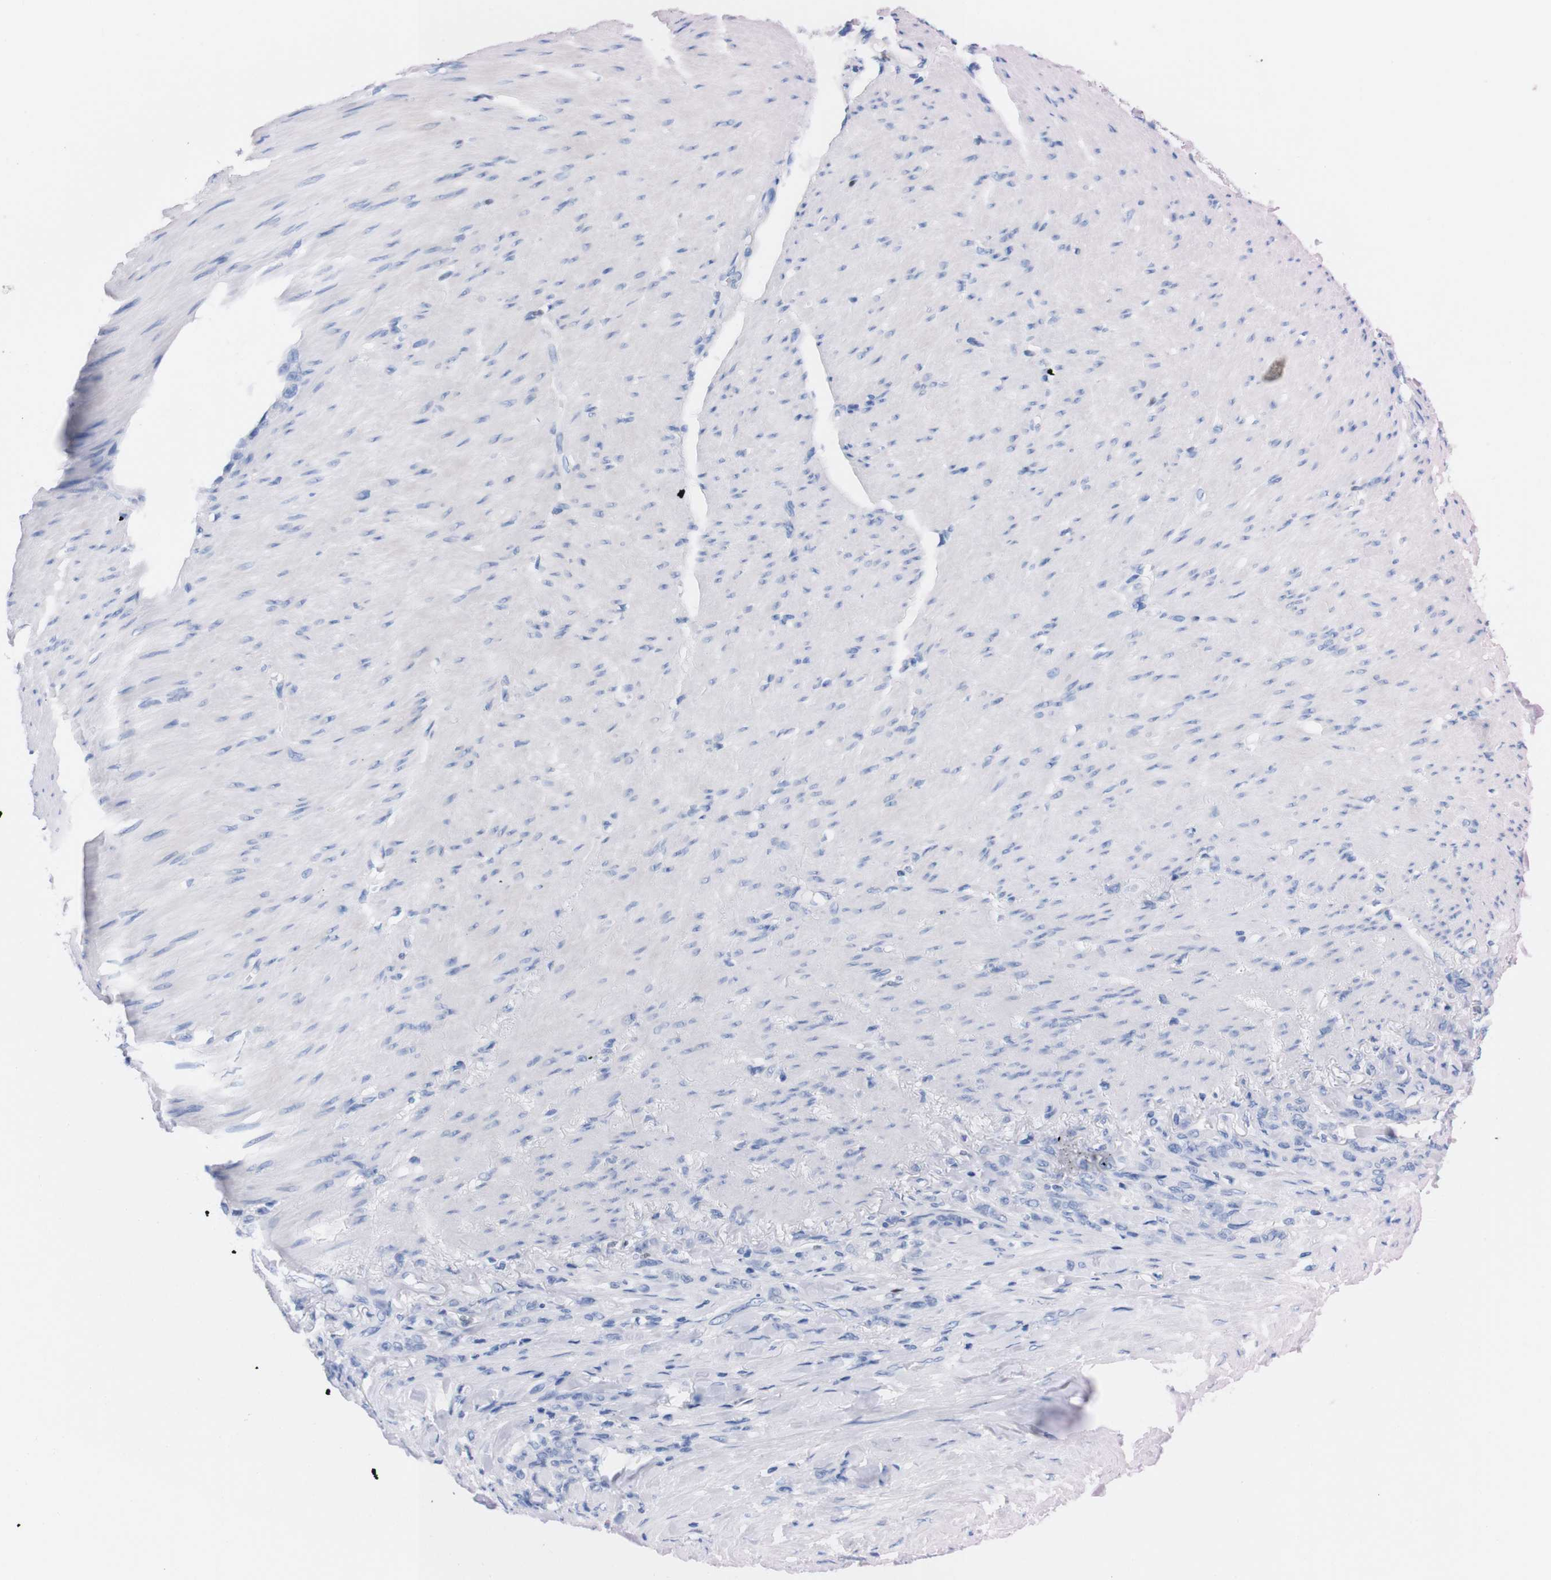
{"staining": {"intensity": "negative", "quantity": "none", "location": "none"}, "tissue": "stomach cancer", "cell_type": "Tumor cells", "image_type": "cancer", "snomed": [{"axis": "morphology", "description": "Adenocarcinoma, NOS"}, {"axis": "topography", "description": "Stomach"}], "caption": "High magnification brightfield microscopy of stomach adenocarcinoma stained with DAB (3,3'-diaminobenzidine) (brown) and counterstained with hematoxylin (blue): tumor cells show no significant staining.", "gene": "P2RY12", "patient": {"sex": "male", "age": 82}}